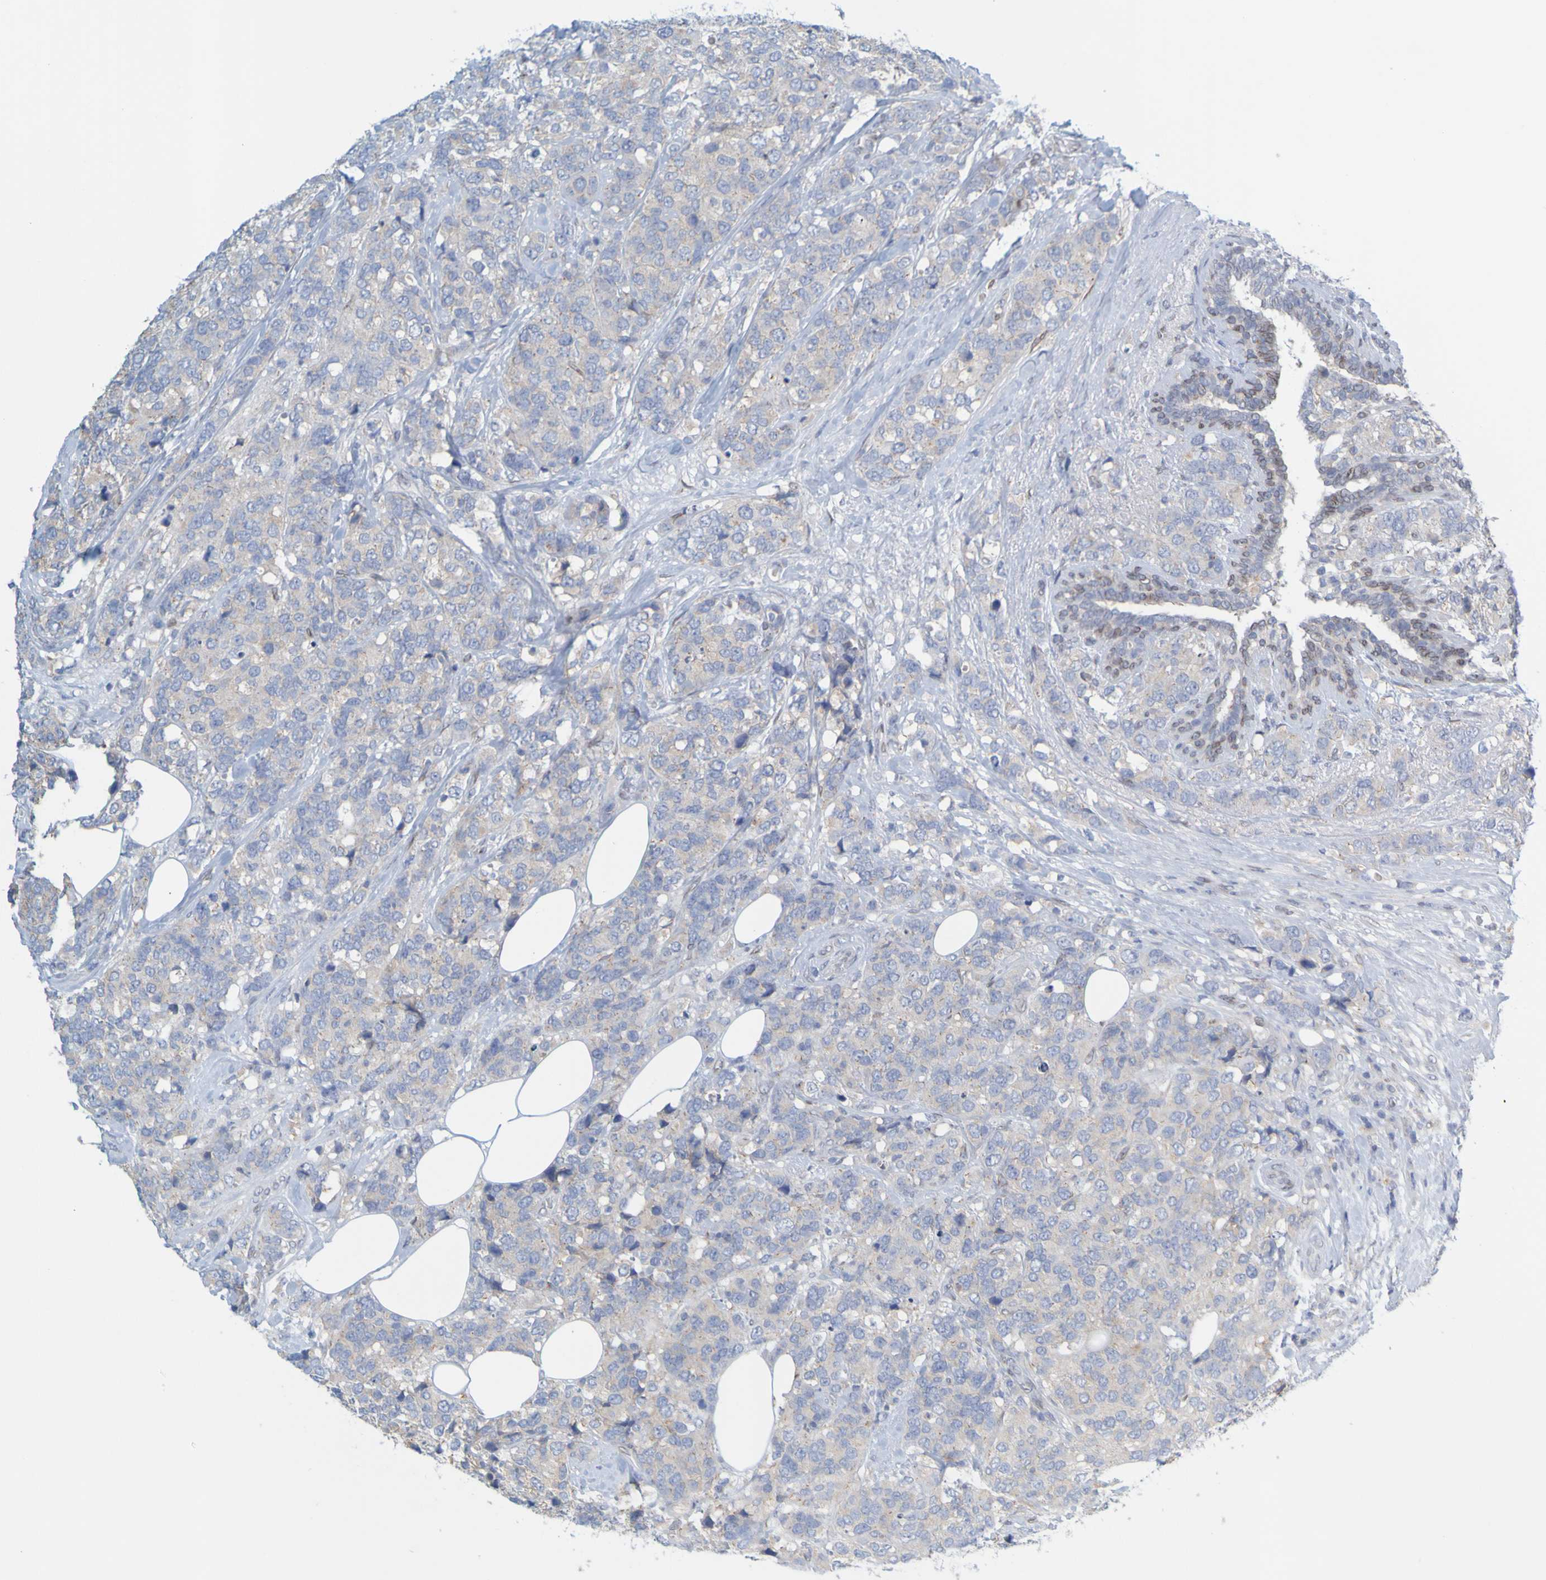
{"staining": {"intensity": "weak", "quantity": "<25%", "location": "cytoplasmic/membranous,nuclear"}, "tissue": "breast cancer", "cell_type": "Tumor cells", "image_type": "cancer", "snomed": [{"axis": "morphology", "description": "Lobular carcinoma"}, {"axis": "topography", "description": "Breast"}], "caption": "Photomicrograph shows no significant protein expression in tumor cells of breast cancer (lobular carcinoma). The staining is performed using DAB brown chromogen with nuclei counter-stained in using hematoxylin.", "gene": "MAG", "patient": {"sex": "female", "age": 59}}